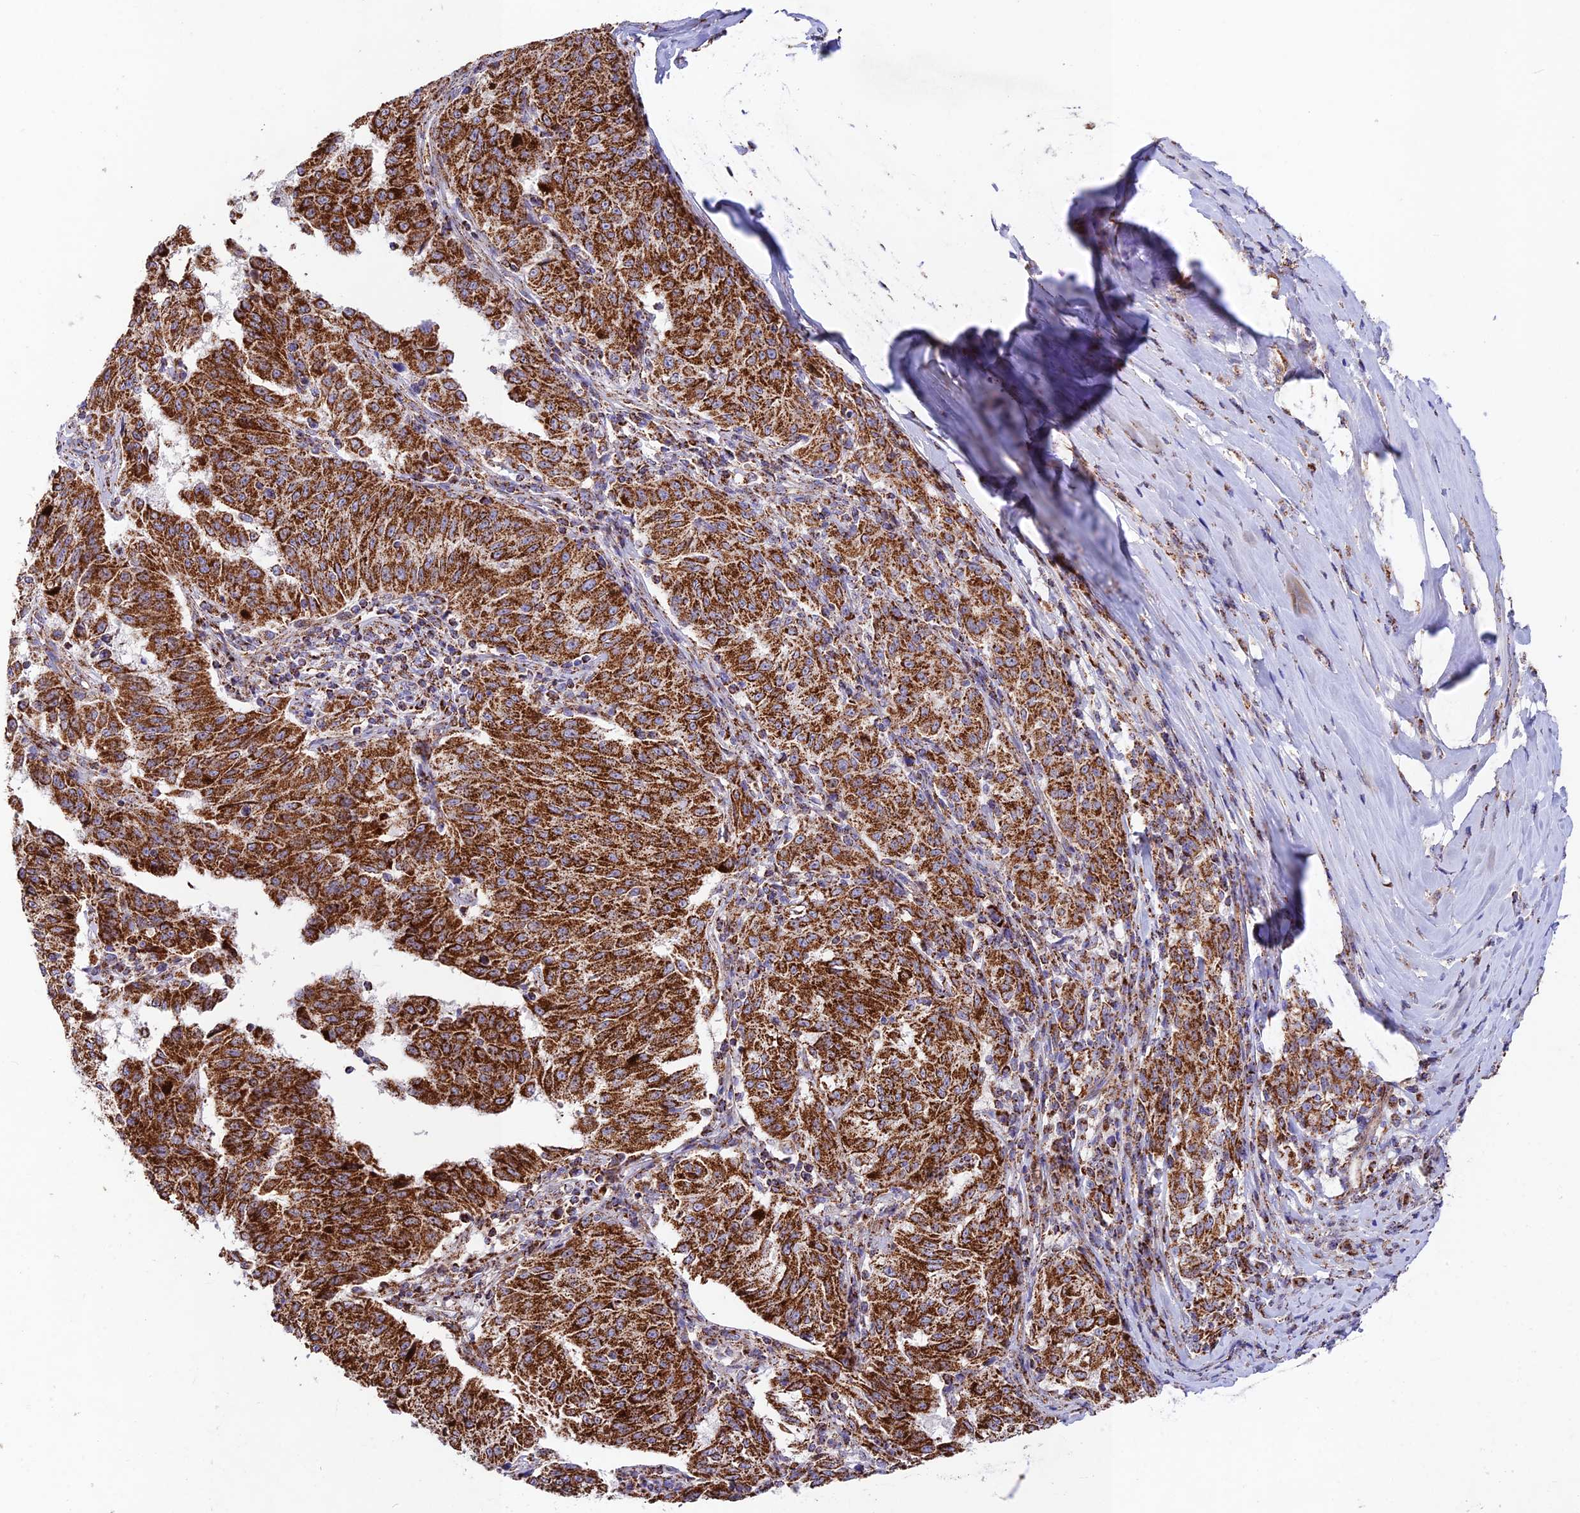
{"staining": {"intensity": "strong", "quantity": ">75%", "location": "cytoplasmic/membranous"}, "tissue": "melanoma", "cell_type": "Tumor cells", "image_type": "cancer", "snomed": [{"axis": "morphology", "description": "Malignant melanoma, NOS"}, {"axis": "topography", "description": "Skin"}], "caption": "Malignant melanoma stained with a brown dye reveals strong cytoplasmic/membranous positive positivity in approximately >75% of tumor cells.", "gene": "KHDC3L", "patient": {"sex": "female", "age": 72}}